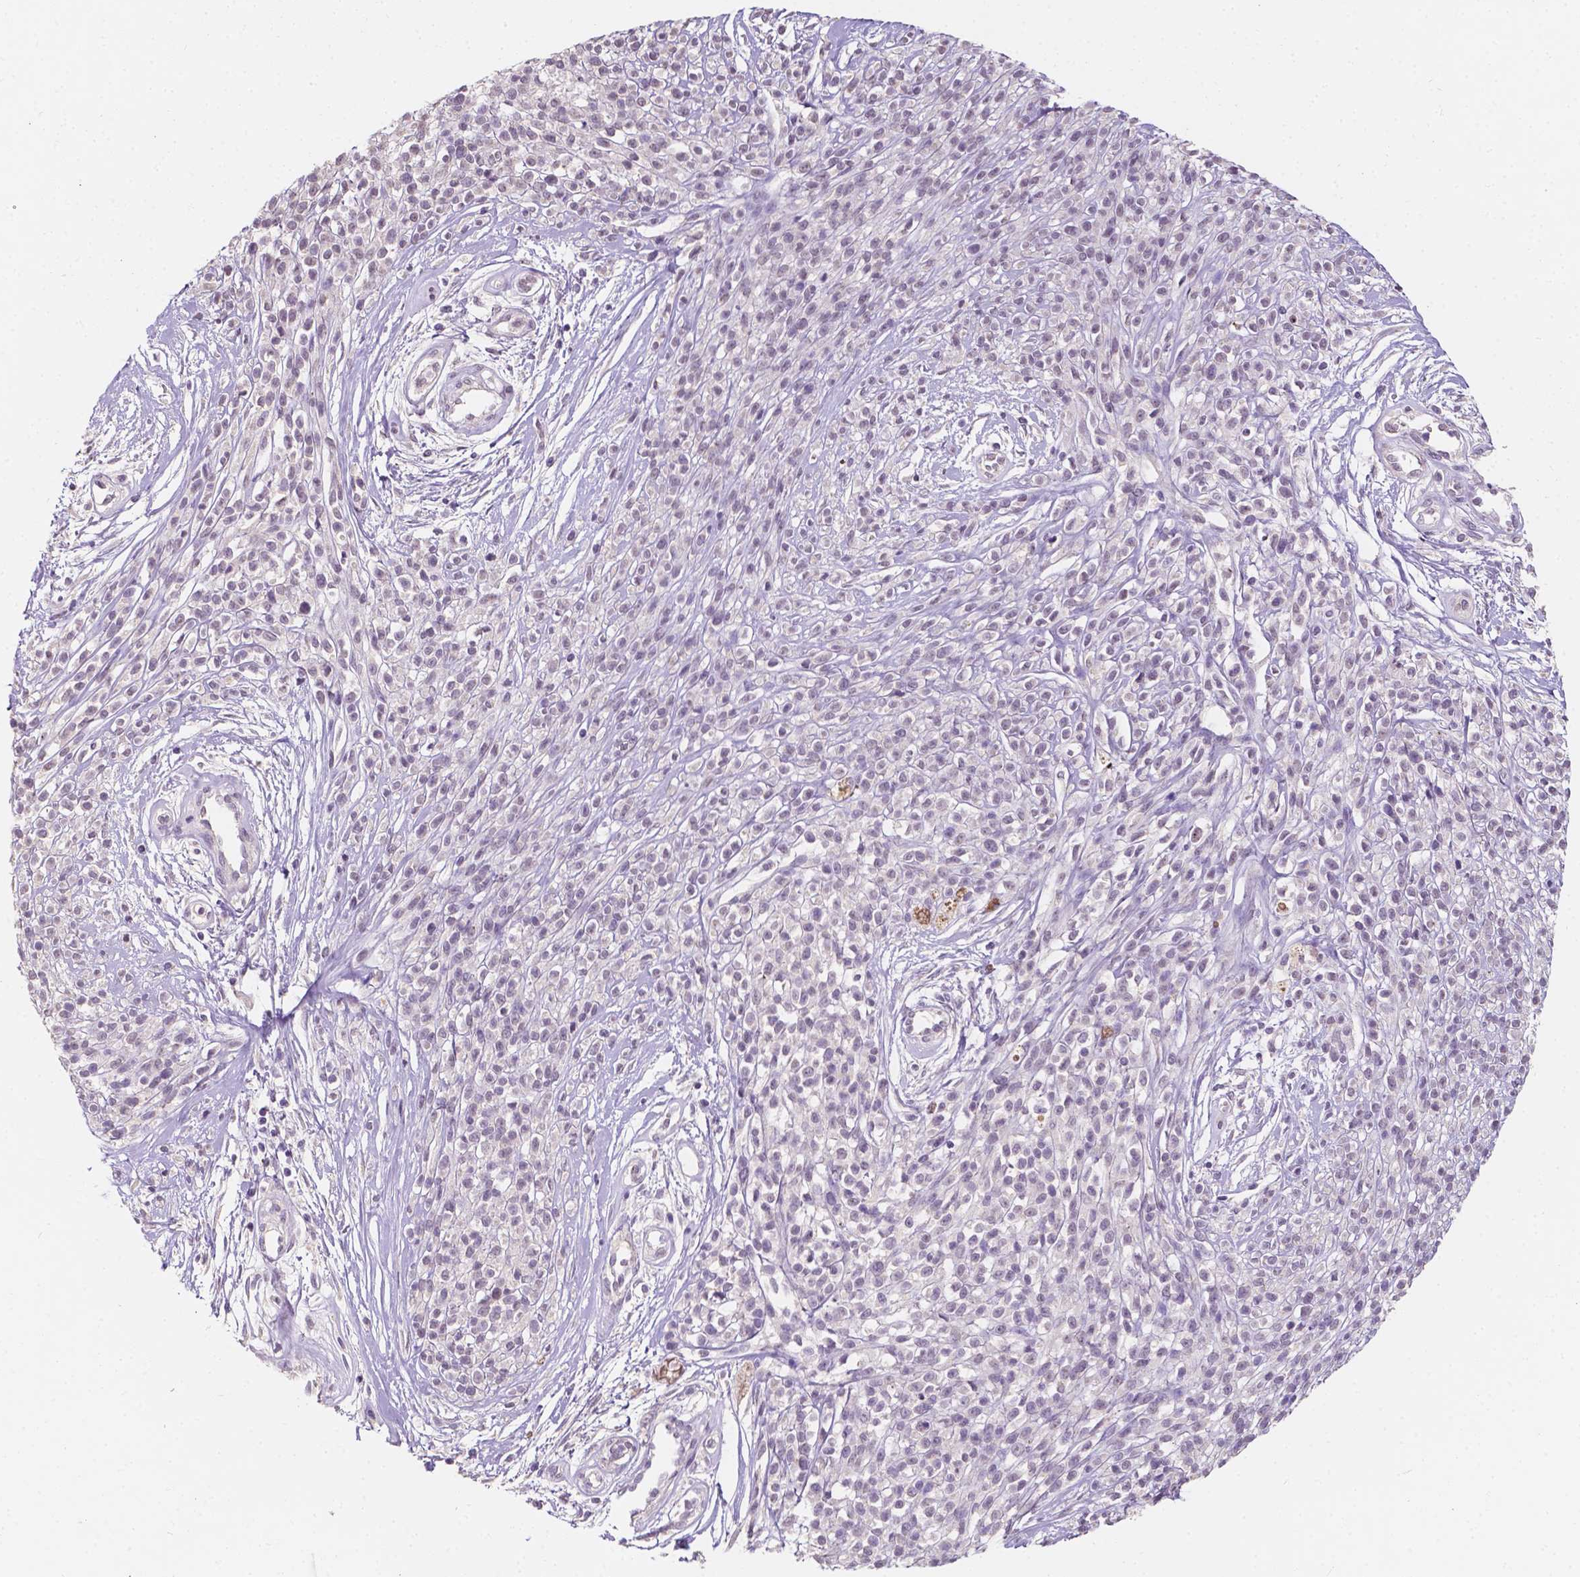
{"staining": {"intensity": "negative", "quantity": "none", "location": "none"}, "tissue": "melanoma", "cell_type": "Tumor cells", "image_type": "cancer", "snomed": [{"axis": "morphology", "description": "Malignant melanoma, NOS"}, {"axis": "topography", "description": "Skin"}, {"axis": "topography", "description": "Skin of trunk"}], "caption": "This is a image of immunohistochemistry staining of malignant melanoma, which shows no expression in tumor cells.", "gene": "TAL1", "patient": {"sex": "male", "age": 74}}